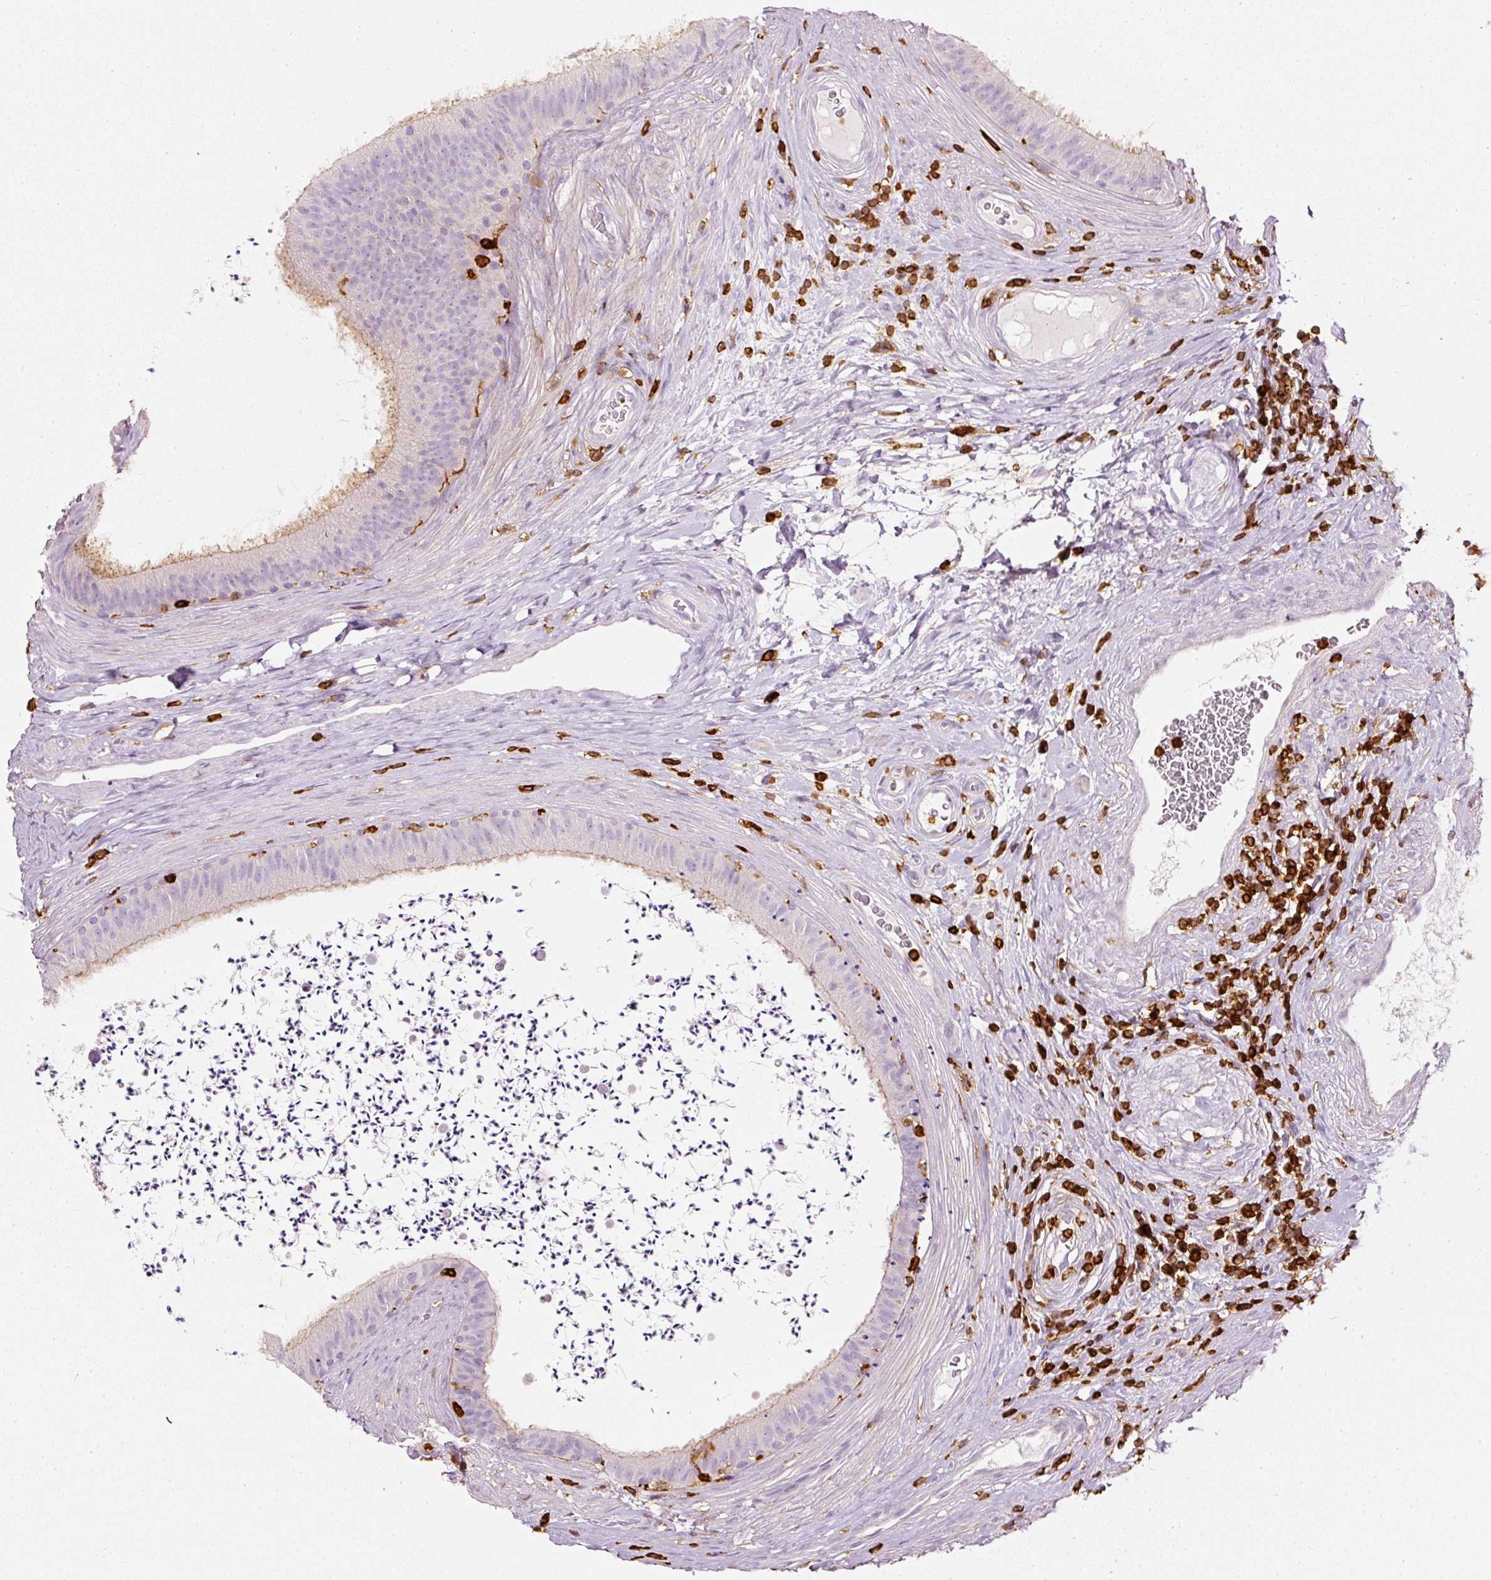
{"staining": {"intensity": "negative", "quantity": "none", "location": "none"}, "tissue": "epididymis", "cell_type": "Glandular cells", "image_type": "normal", "snomed": [{"axis": "morphology", "description": "Normal tissue, NOS"}, {"axis": "topography", "description": "Testis"}, {"axis": "topography", "description": "Epididymis"}], "caption": "Image shows no significant protein expression in glandular cells of normal epididymis.", "gene": "EVL", "patient": {"sex": "male", "age": 41}}